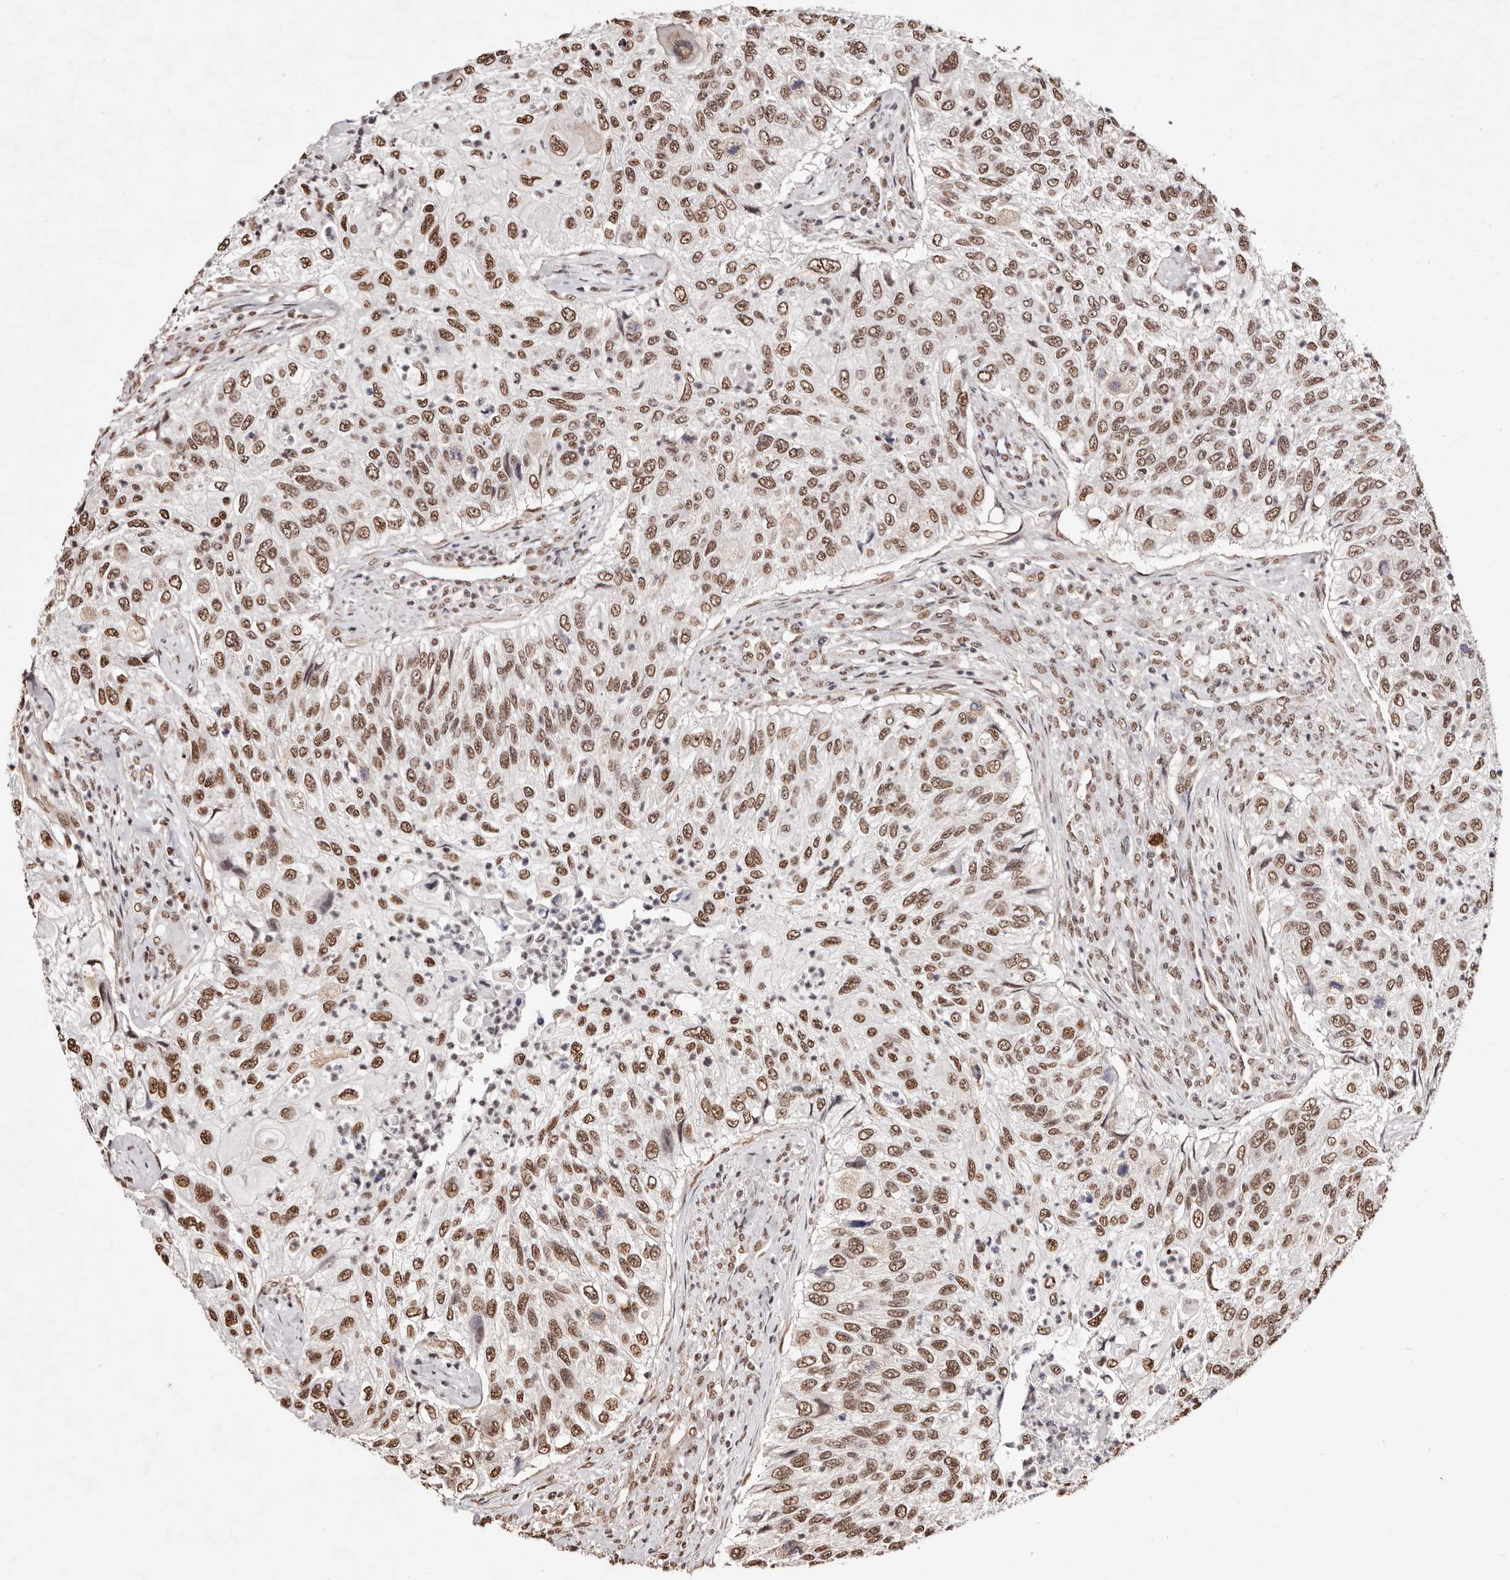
{"staining": {"intensity": "moderate", "quantity": ">75%", "location": "nuclear"}, "tissue": "urothelial cancer", "cell_type": "Tumor cells", "image_type": "cancer", "snomed": [{"axis": "morphology", "description": "Urothelial carcinoma, High grade"}, {"axis": "topography", "description": "Urinary bladder"}], "caption": "The image reveals staining of urothelial cancer, revealing moderate nuclear protein positivity (brown color) within tumor cells.", "gene": "BICRAL", "patient": {"sex": "female", "age": 60}}